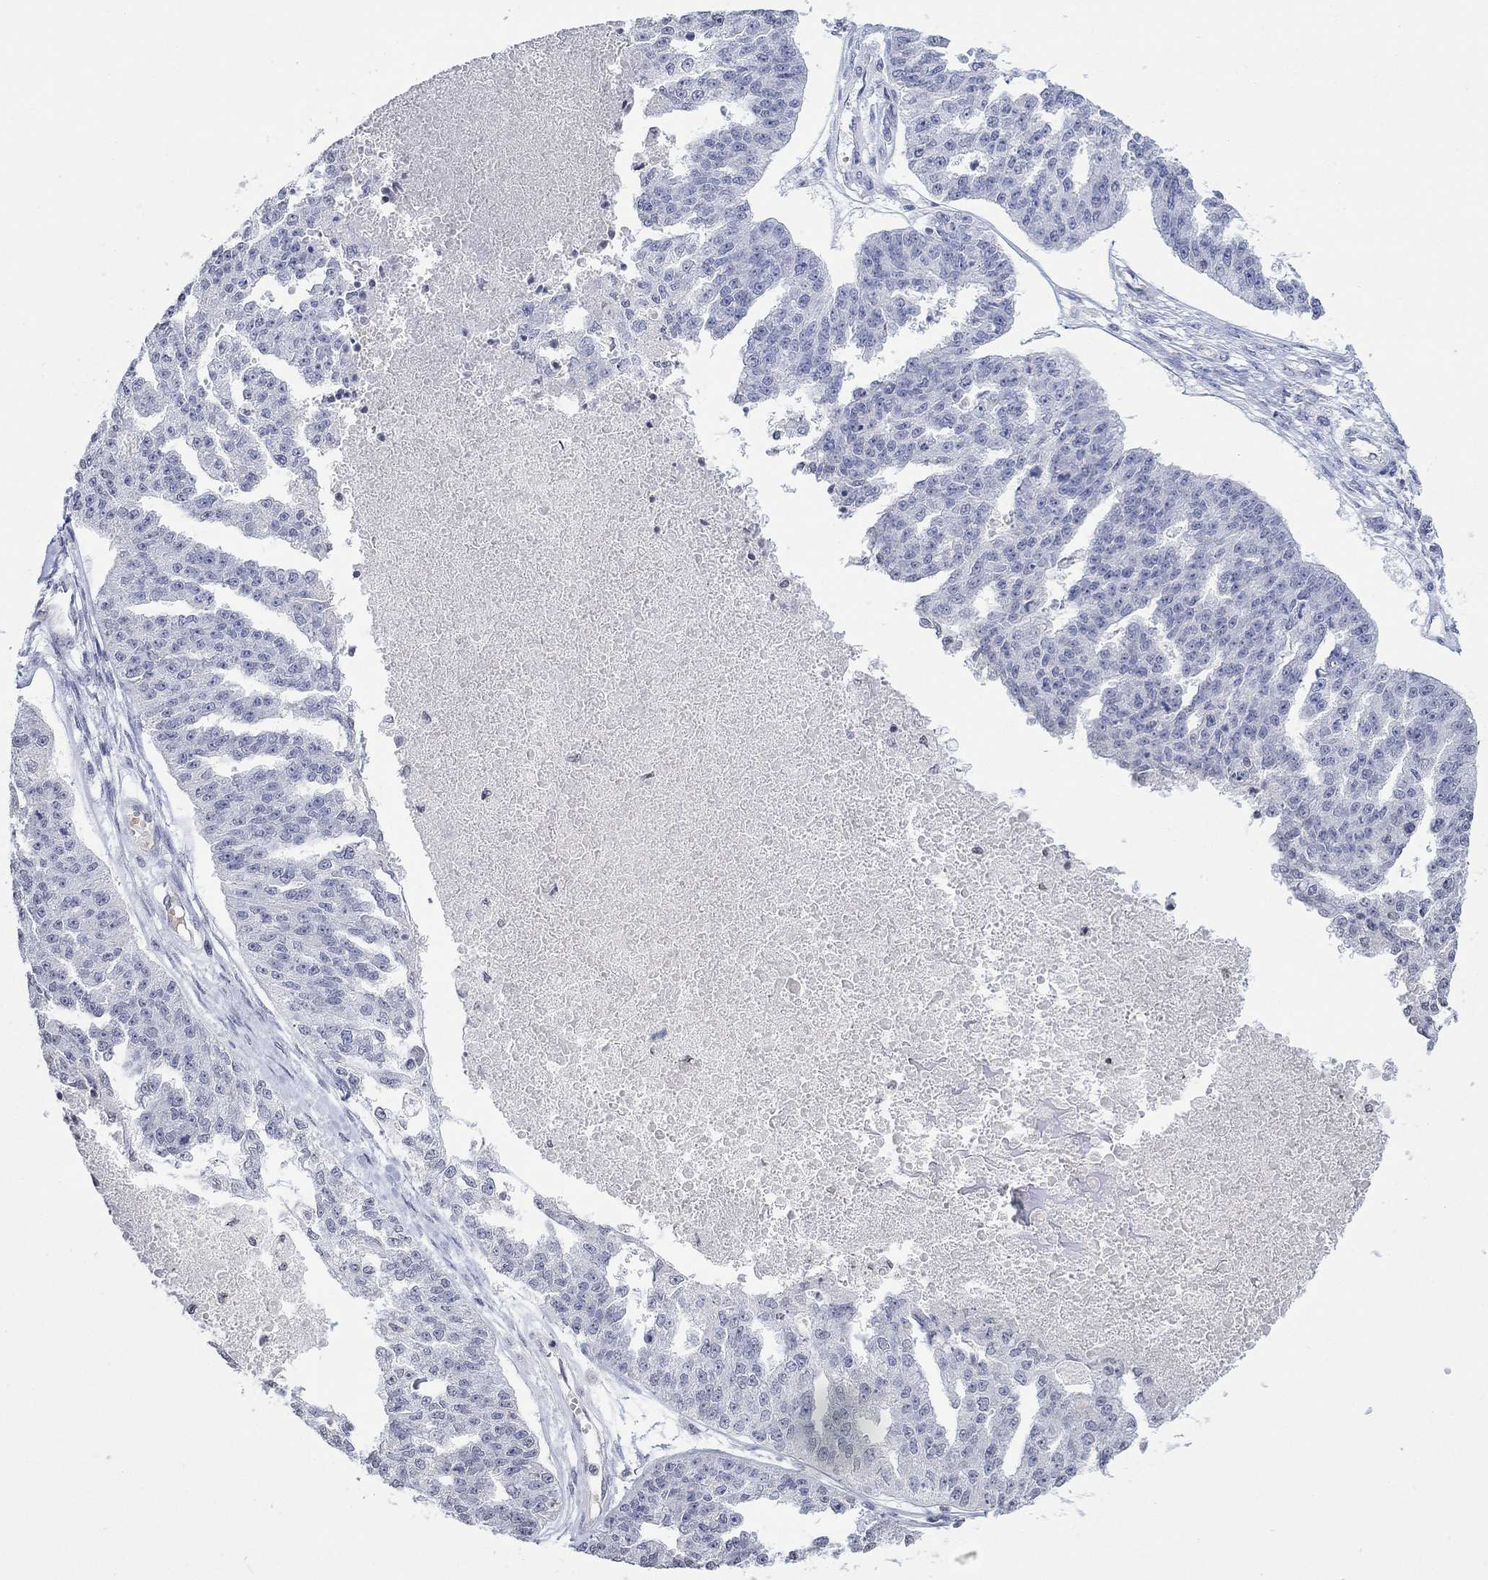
{"staining": {"intensity": "negative", "quantity": "none", "location": "none"}, "tissue": "ovarian cancer", "cell_type": "Tumor cells", "image_type": "cancer", "snomed": [{"axis": "morphology", "description": "Cystadenocarcinoma, serous, NOS"}, {"axis": "topography", "description": "Ovary"}], "caption": "Histopathology image shows no protein positivity in tumor cells of ovarian serous cystadenocarcinoma tissue. (DAB immunohistochemistry visualized using brightfield microscopy, high magnification).", "gene": "TMEM255A", "patient": {"sex": "female", "age": 58}}